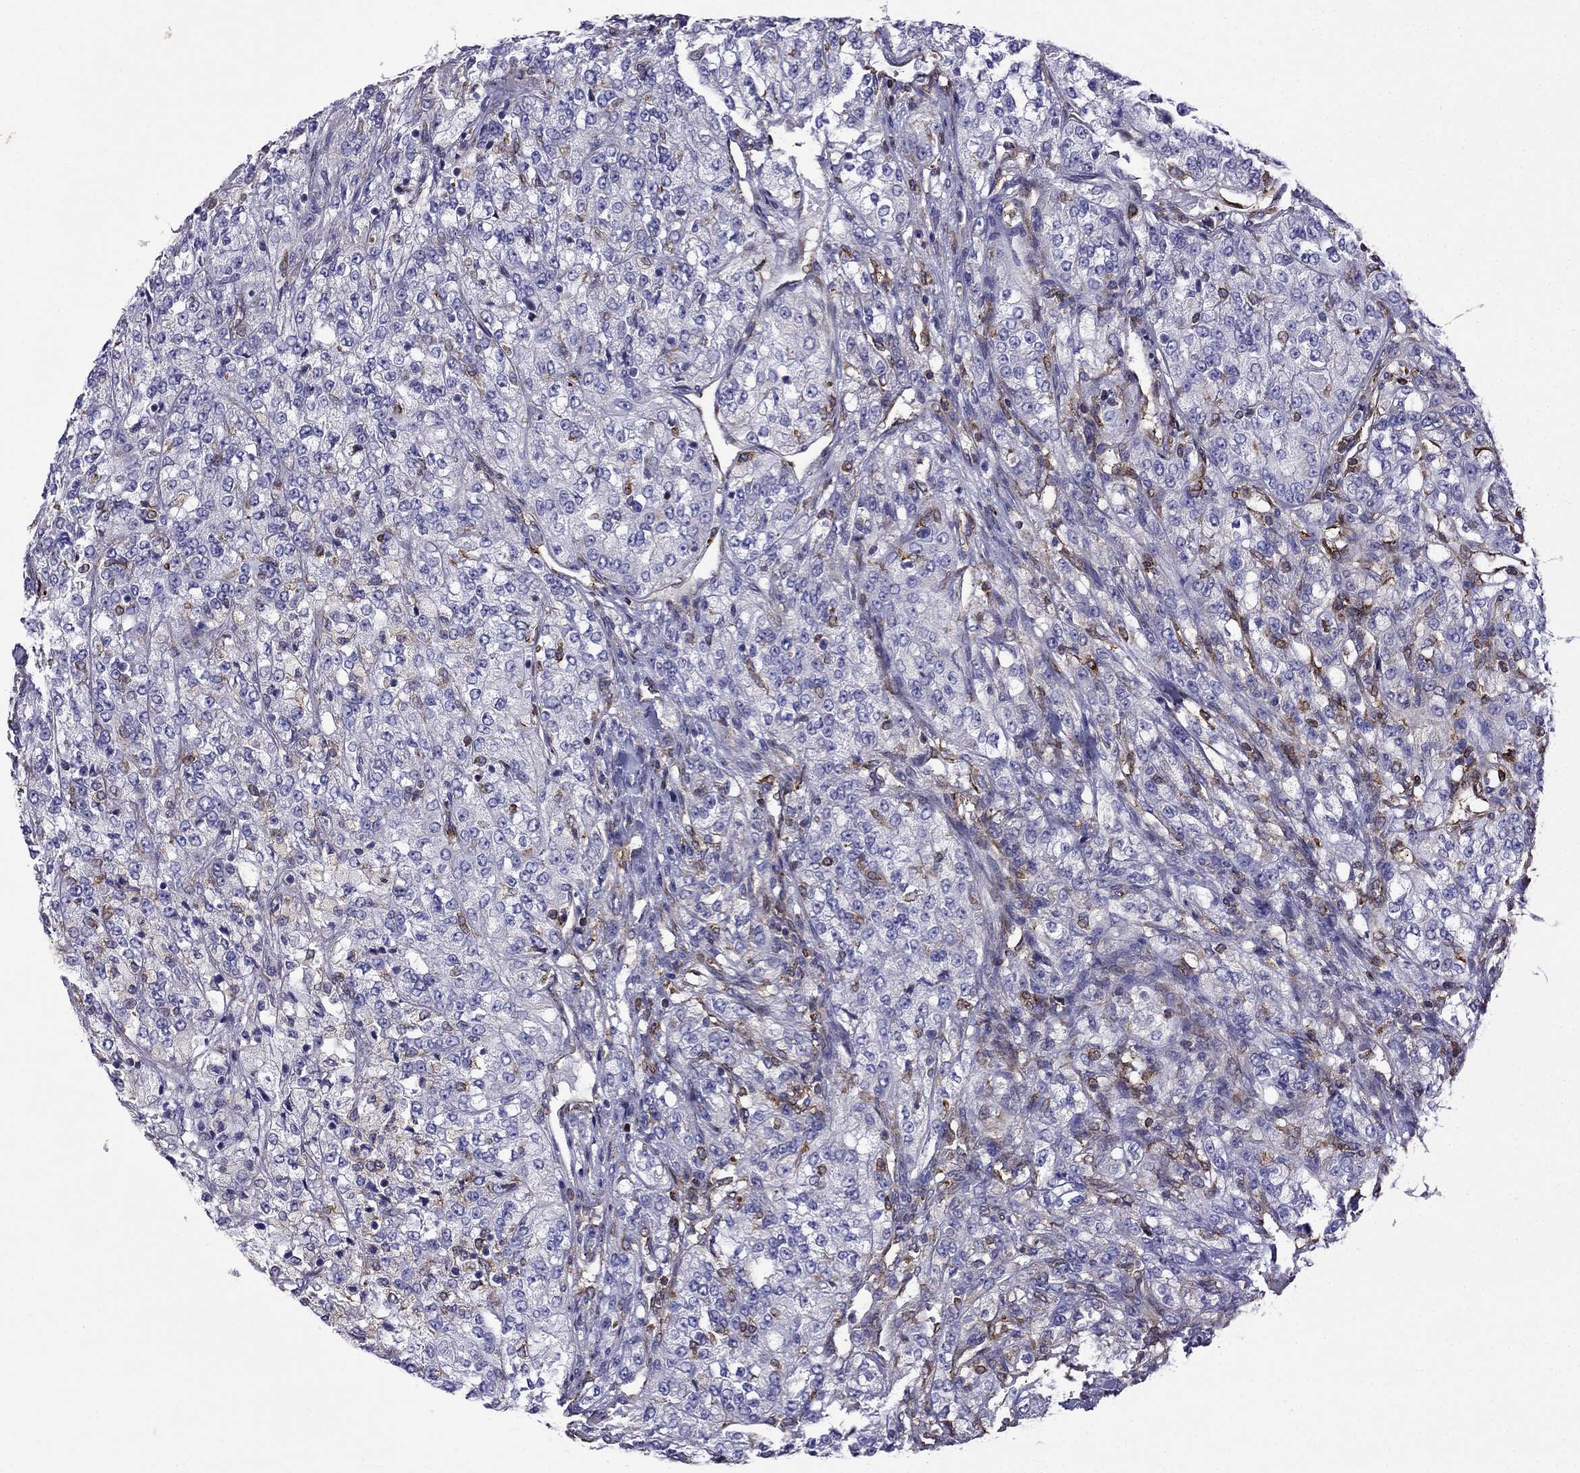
{"staining": {"intensity": "negative", "quantity": "none", "location": "none"}, "tissue": "renal cancer", "cell_type": "Tumor cells", "image_type": "cancer", "snomed": [{"axis": "morphology", "description": "Adenocarcinoma, NOS"}, {"axis": "topography", "description": "Kidney"}], "caption": "High power microscopy histopathology image of an immunohistochemistry (IHC) image of renal cancer (adenocarcinoma), revealing no significant expression in tumor cells.", "gene": "GNAL", "patient": {"sex": "female", "age": 63}}